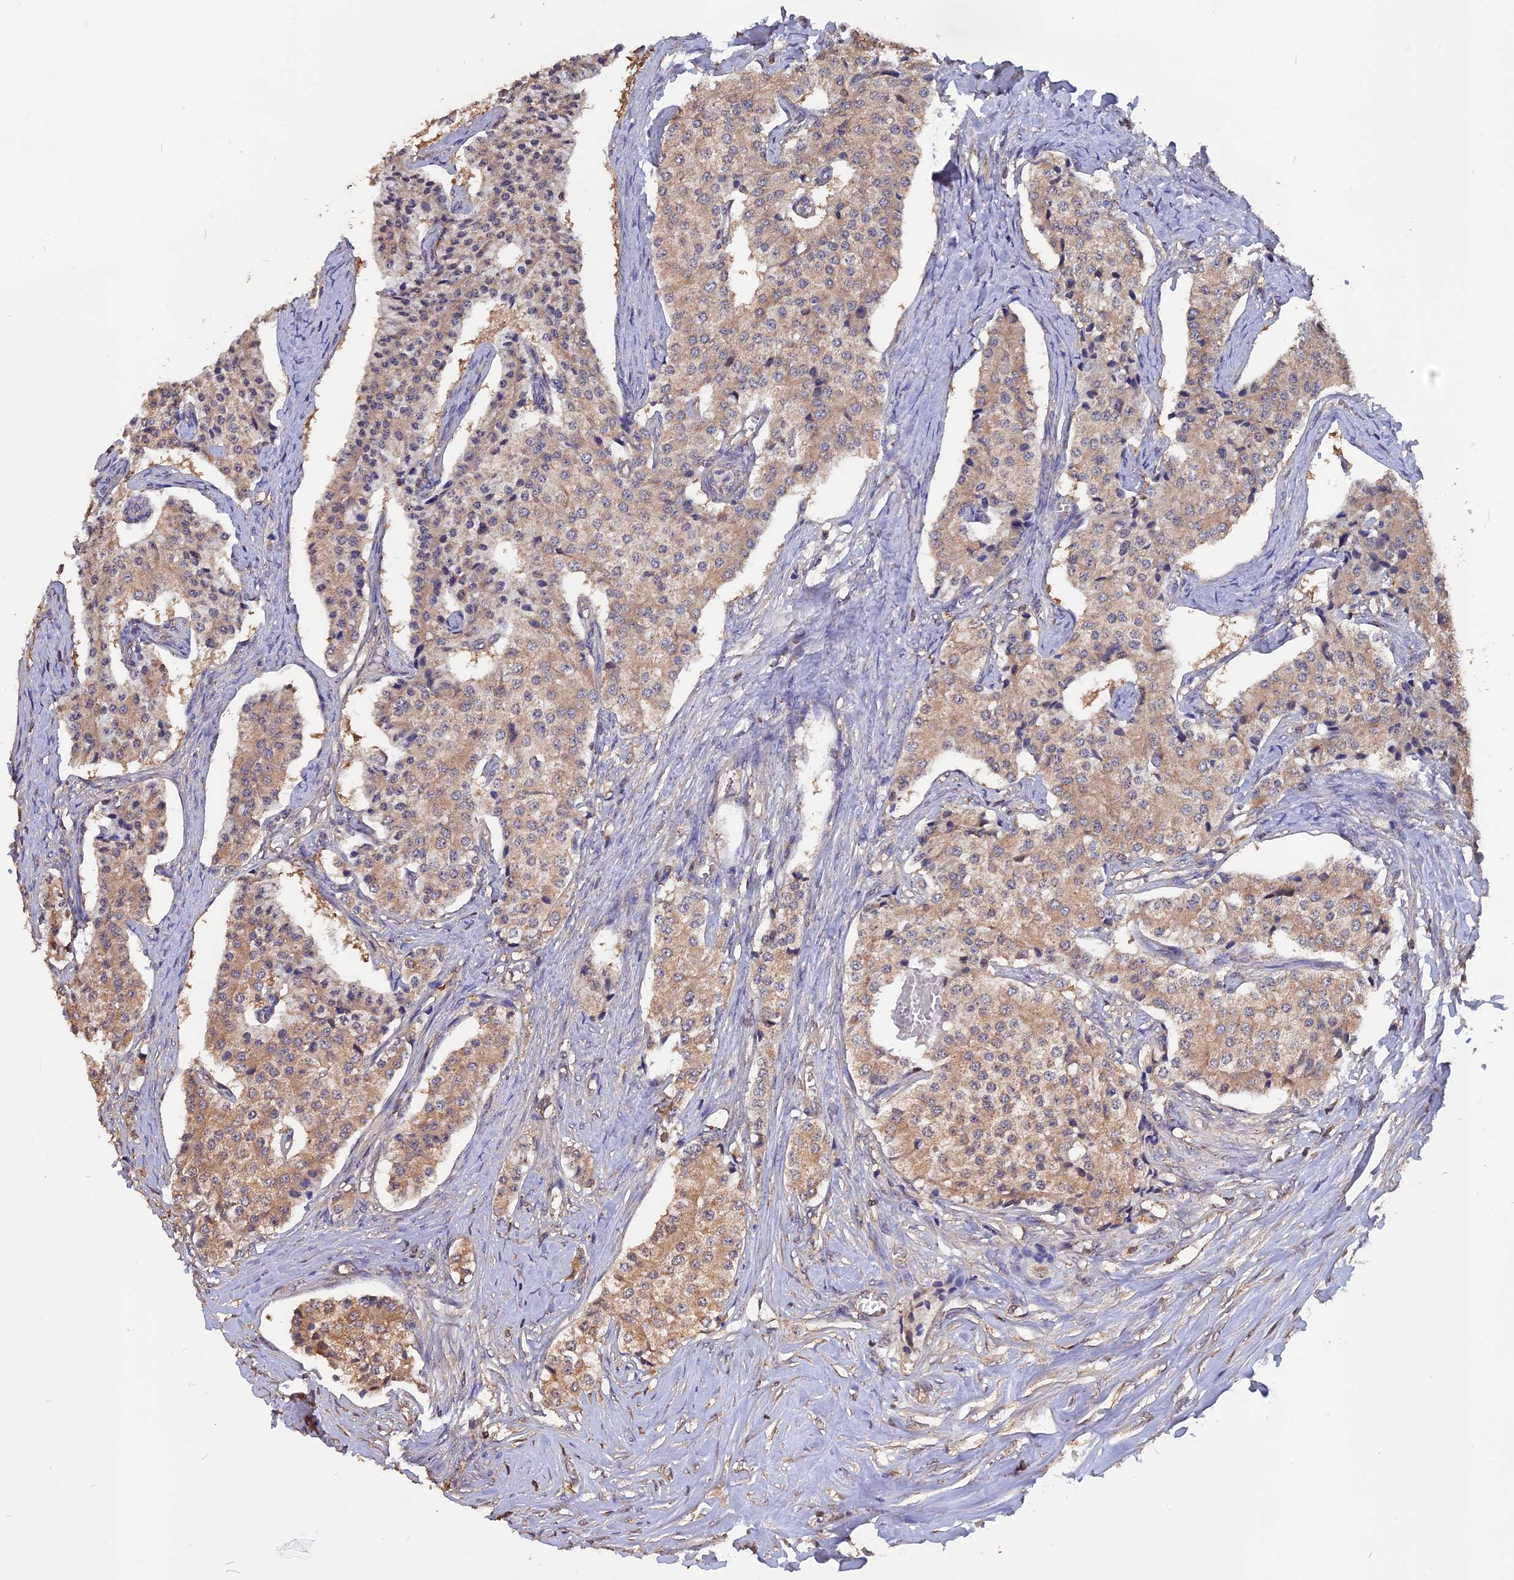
{"staining": {"intensity": "weak", "quantity": ">75%", "location": "cytoplasmic/membranous"}, "tissue": "carcinoid", "cell_type": "Tumor cells", "image_type": "cancer", "snomed": [{"axis": "morphology", "description": "Carcinoid, malignant, NOS"}, {"axis": "topography", "description": "Colon"}], "caption": "DAB immunohistochemical staining of human carcinoid reveals weak cytoplasmic/membranous protein staining in approximately >75% of tumor cells. Using DAB (3,3'-diaminobenzidine) (brown) and hematoxylin (blue) stains, captured at high magnification using brightfield microscopy.", "gene": "CARMIL2", "patient": {"sex": "female", "age": 52}}